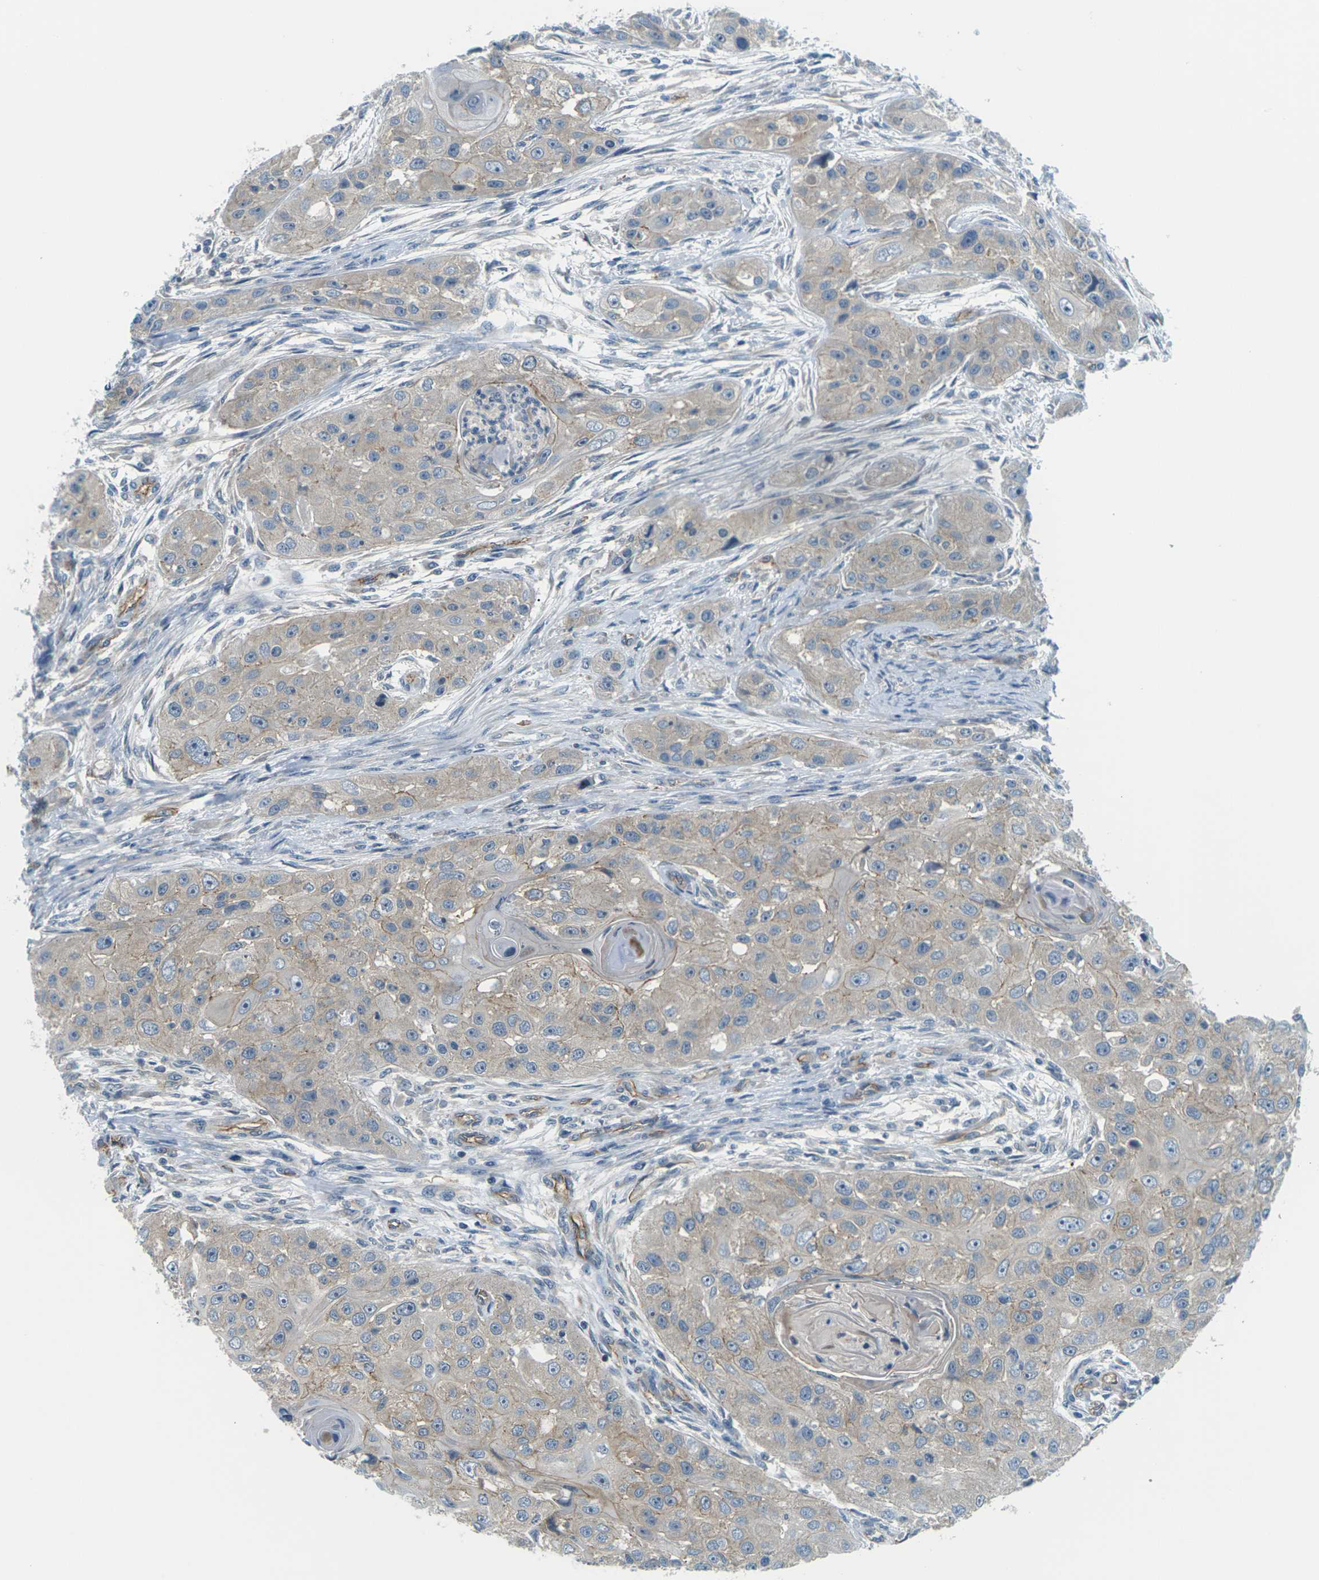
{"staining": {"intensity": "weak", "quantity": ">75%", "location": "cytoplasmic/membranous"}, "tissue": "head and neck cancer", "cell_type": "Tumor cells", "image_type": "cancer", "snomed": [{"axis": "morphology", "description": "Normal tissue, NOS"}, {"axis": "morphology", "description": "Squamous cell carcinoma, NOS"}, {"axis": "topography", "description": "Skeletal muscle"}, {"axis": "topography", "description": "Head-Neck"}], "caption": "Immunohistochemical staining of human head and neck cancer reveals low levels of weak cytoplasmic/membranous staining in approximately >75% of tumor cells.", "gene": "SLC13A3", "patient": {"sex": "male", "age": 51}}